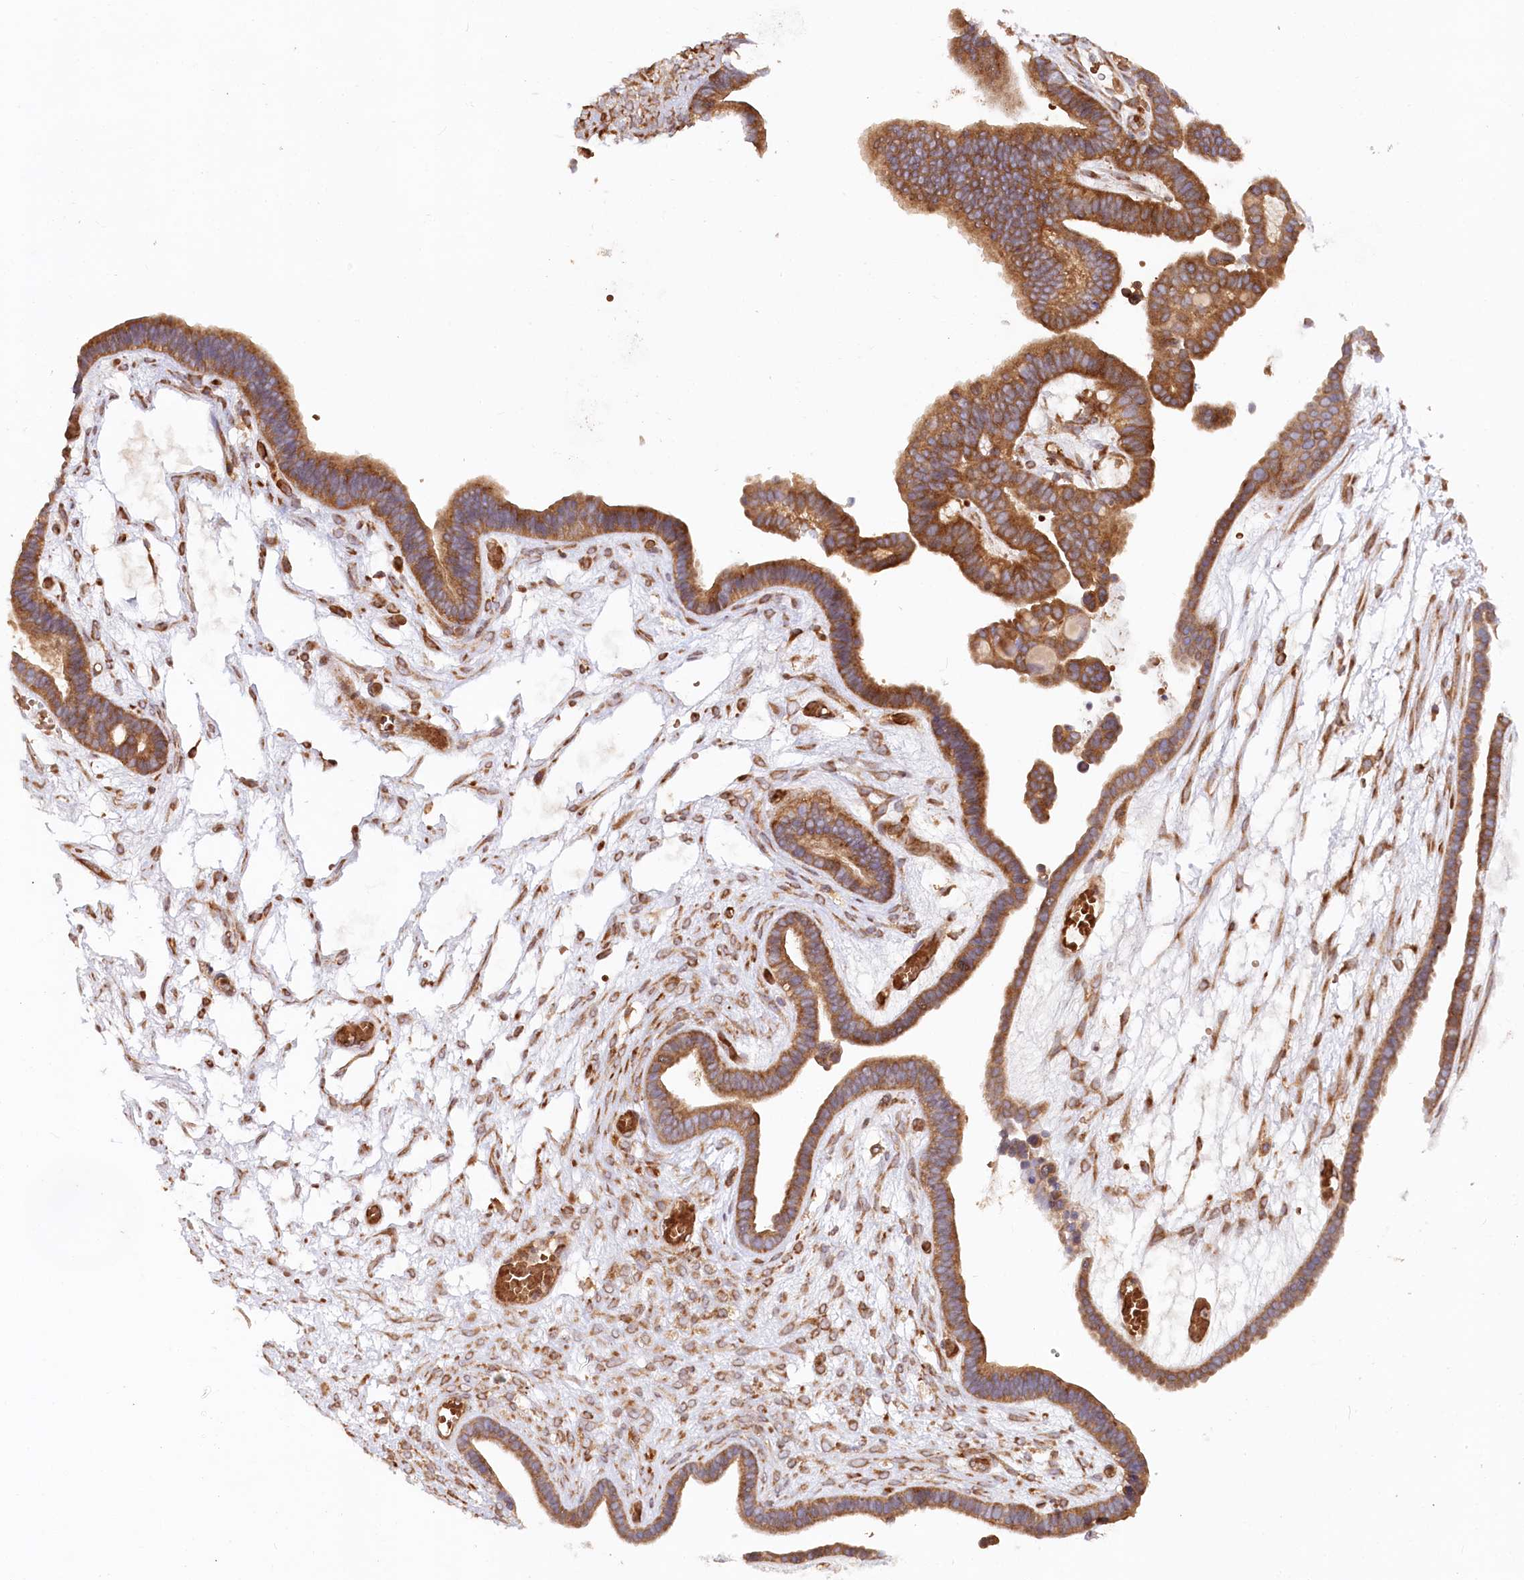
{"staining": {"intensity": "moderate", "quantity": ">75%", "location": "cytoplasmic/membranous"}, "tissue": "ovarian cancer", "cell_type": "Tumor cells", "image_type": "cancer", "snomed": [{"axis": "morphology", "description": "Cystadenocarcinoma, serous, NOS"}, {"axis": "topography", "description": "Ovary"}], "caption": "Approximately >75% of tumor cells in human ovarian cancer (serous cystadenocarcinoma) reveal moderate cytoplasmic/membranous protein expression as visualized by brown immunohistochemical staining.", "gene": "PAIP2", "patient": {"sex": "female", "age": 56}}